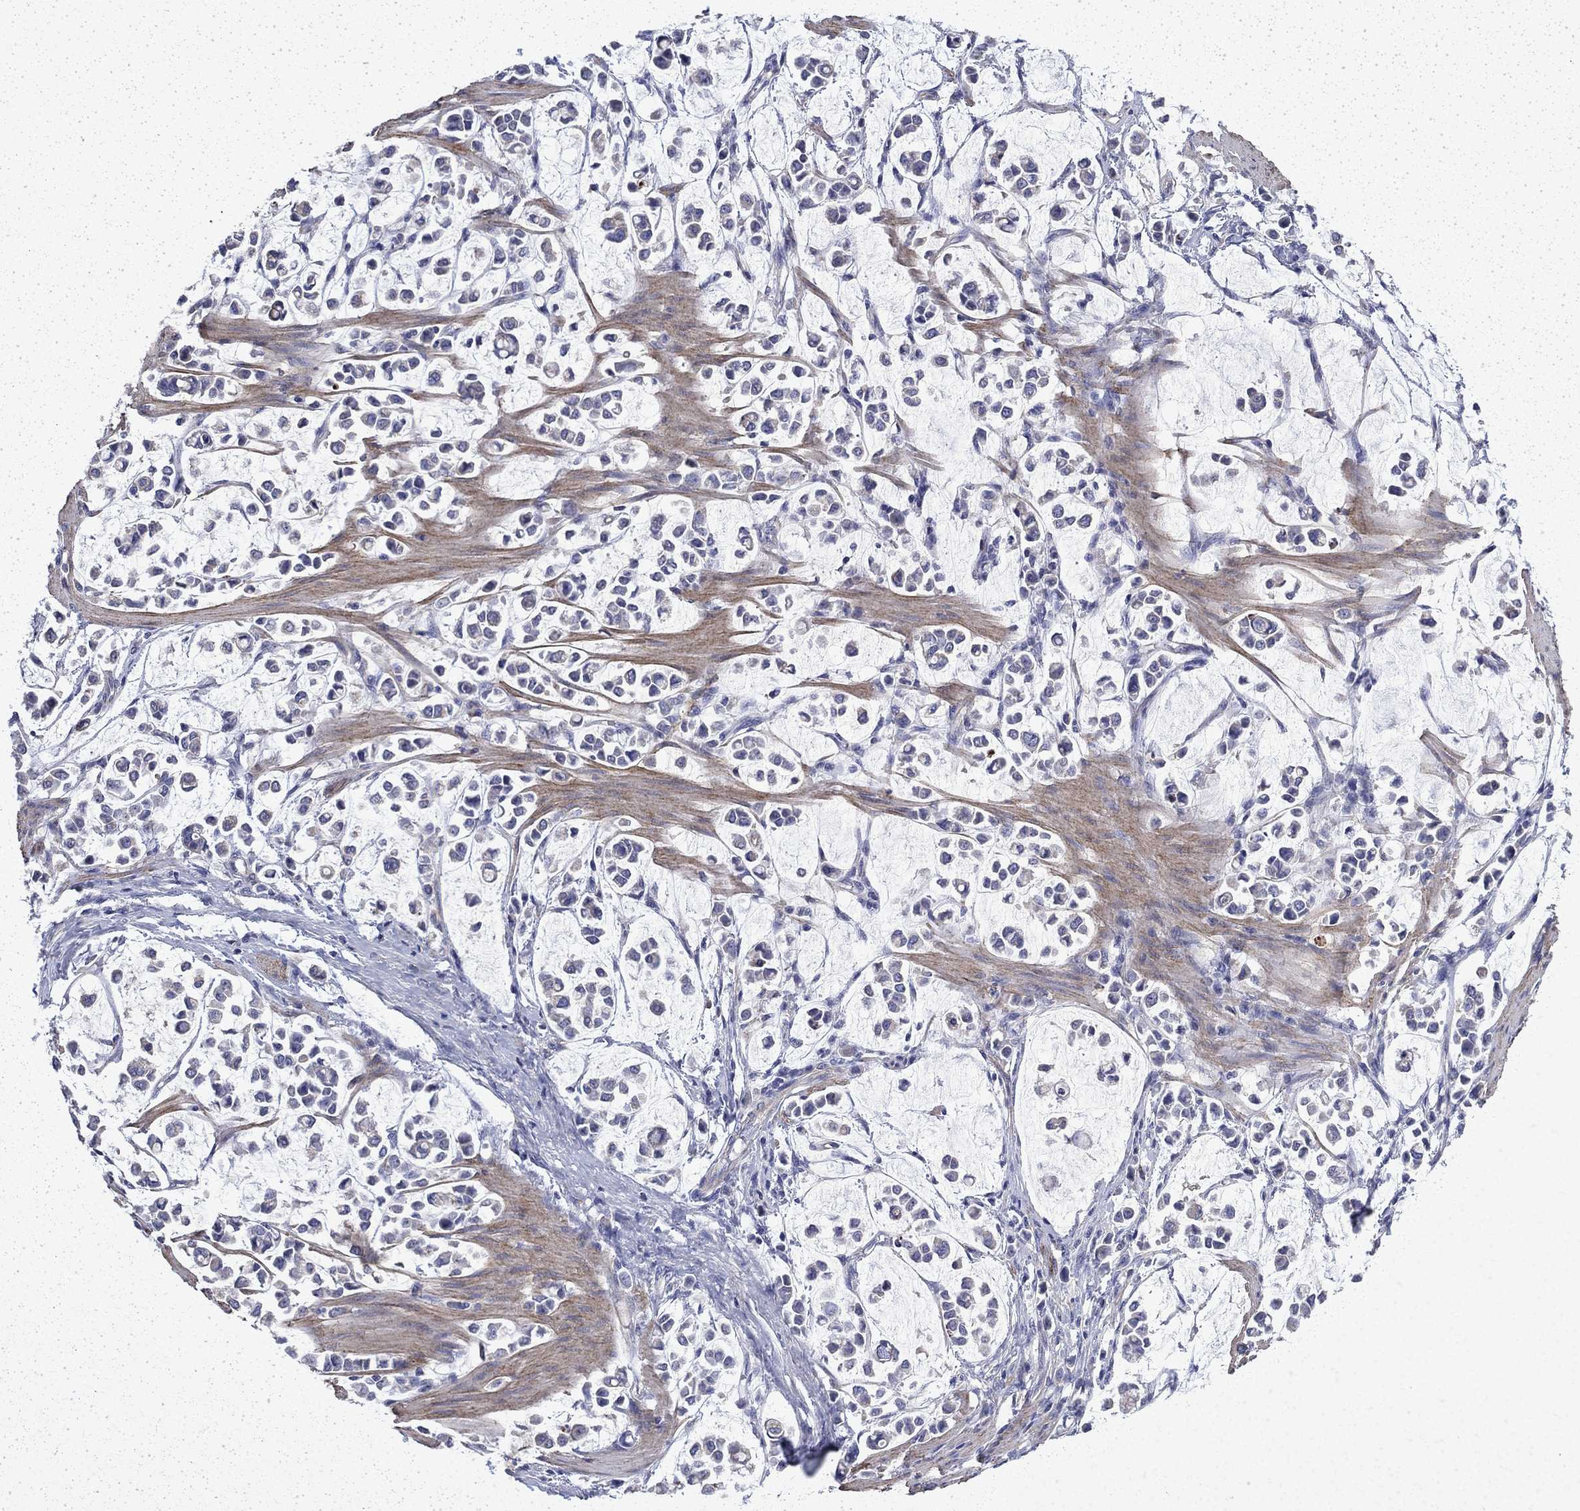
{"staining": {"intensity": "negative", "quantity": "none", "location": "none"}, "tissue": "stomach cancer", "cell_type": "Tumor cells", "image_type": "cancer", "snomed": [{"axis": "morphology", "description": "Adenocarcinoma, NOS"}, {"axis": "topography", "description": "Stomach"}], "caption": "IHC micrograph of neoplastic tissue: human stomach cancer stained with DAB (3,3'-diaminobenzidine) shows no significant protein positivity in tumor cells.", "gene": "DTNA", "patient": {"sex": "male", "age": 82}}